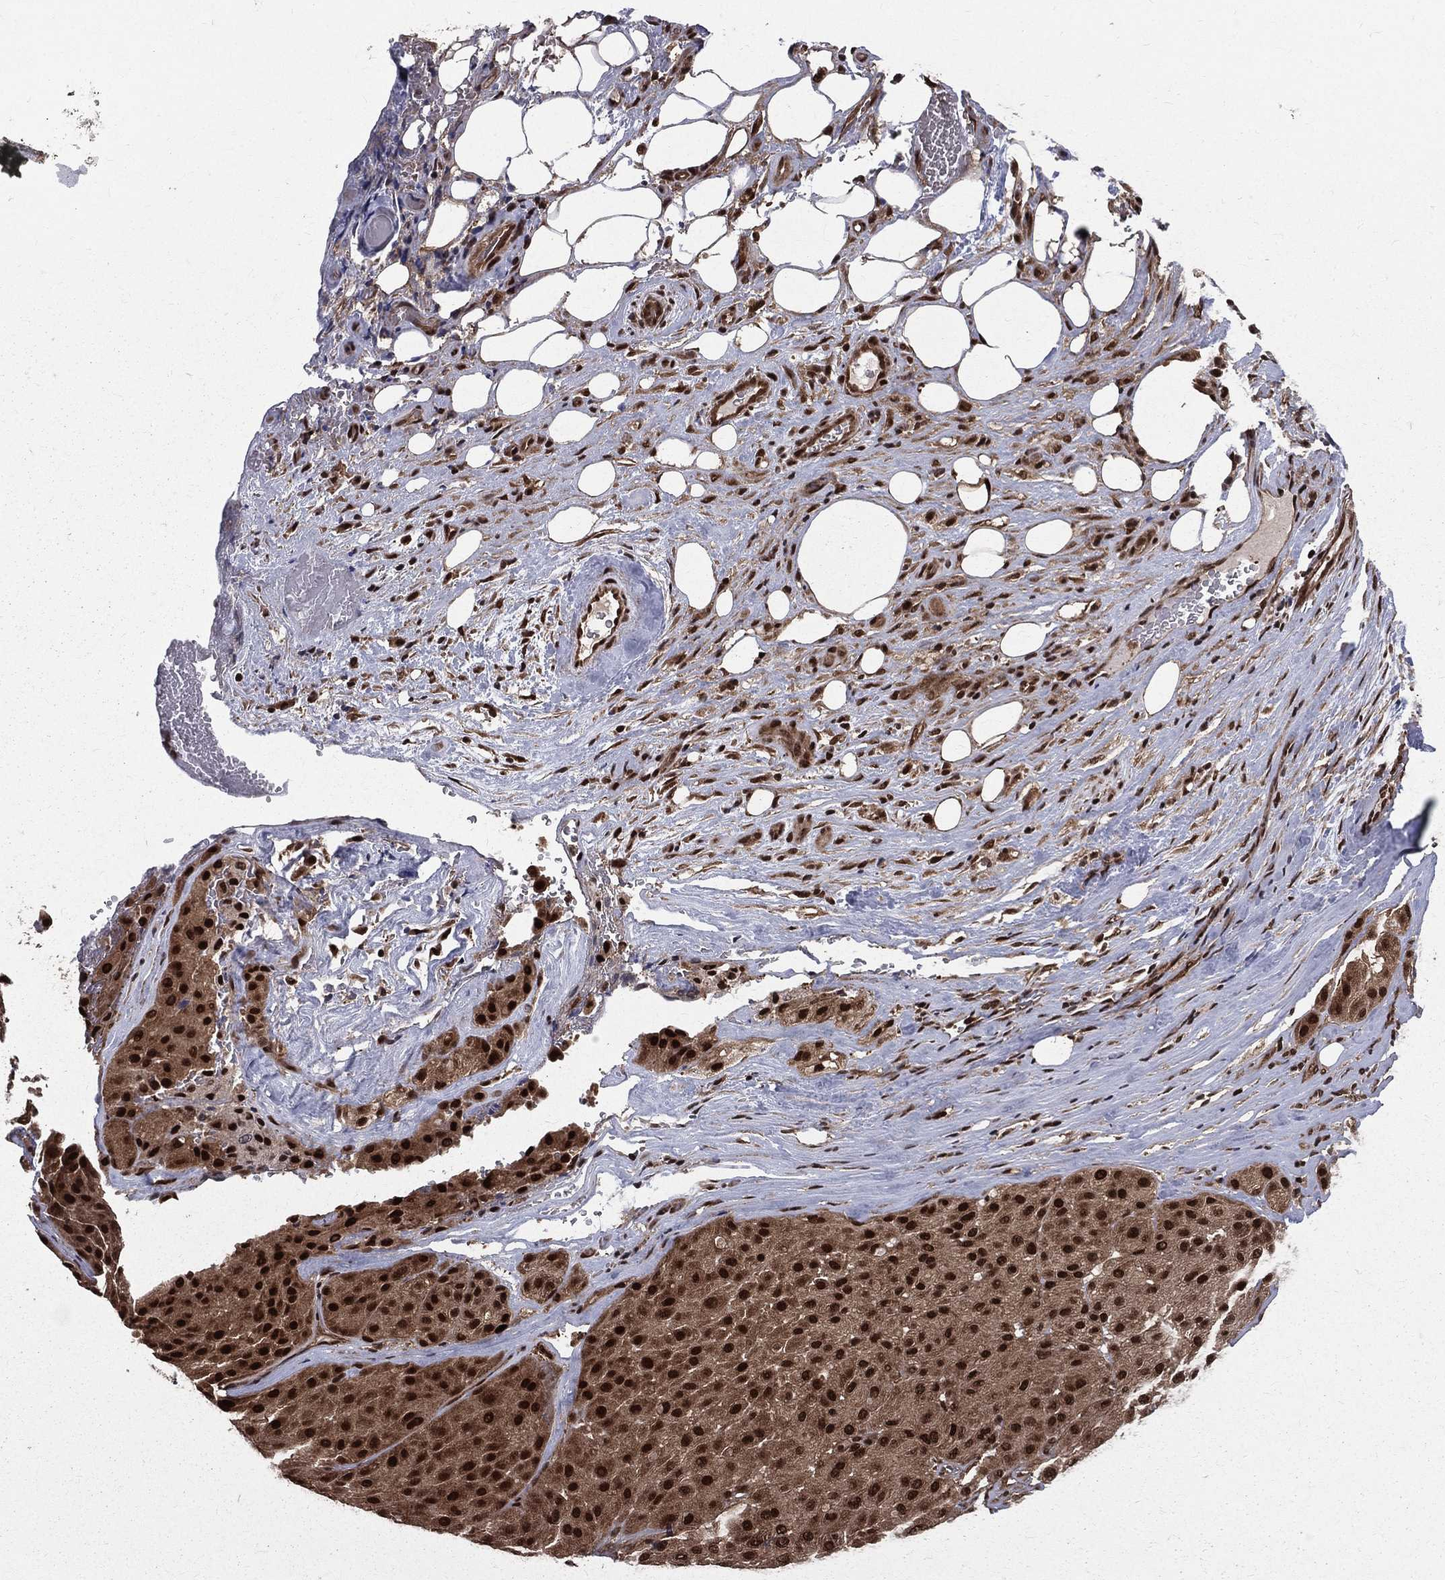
{"staining": {"intensity": "strong", "quantity": ">75%", "location": "cytoplasmic/membranous,nuclear"}, "tissue": "melanoma", "cell_type": "Tumor cells", "image_type": "cancer", "snomed": [{"axis": "morphology", "description": "Malignant melanoma, Metastatic site"}, {"axis": "topography", "description": "Smooth muscle"}], "caption": "IHC histopathology image of neoplastic tissue: human melanoma stained using IHC shows high levels of strong protein expression localized specifically in the cytoplasmic/membranous and nuclear of tumor cells, appearing as a cytoplasmic/membranous and nuclear brown color.", "gene": "COPS4", "patient": {"sex": "male", "age": 41}}